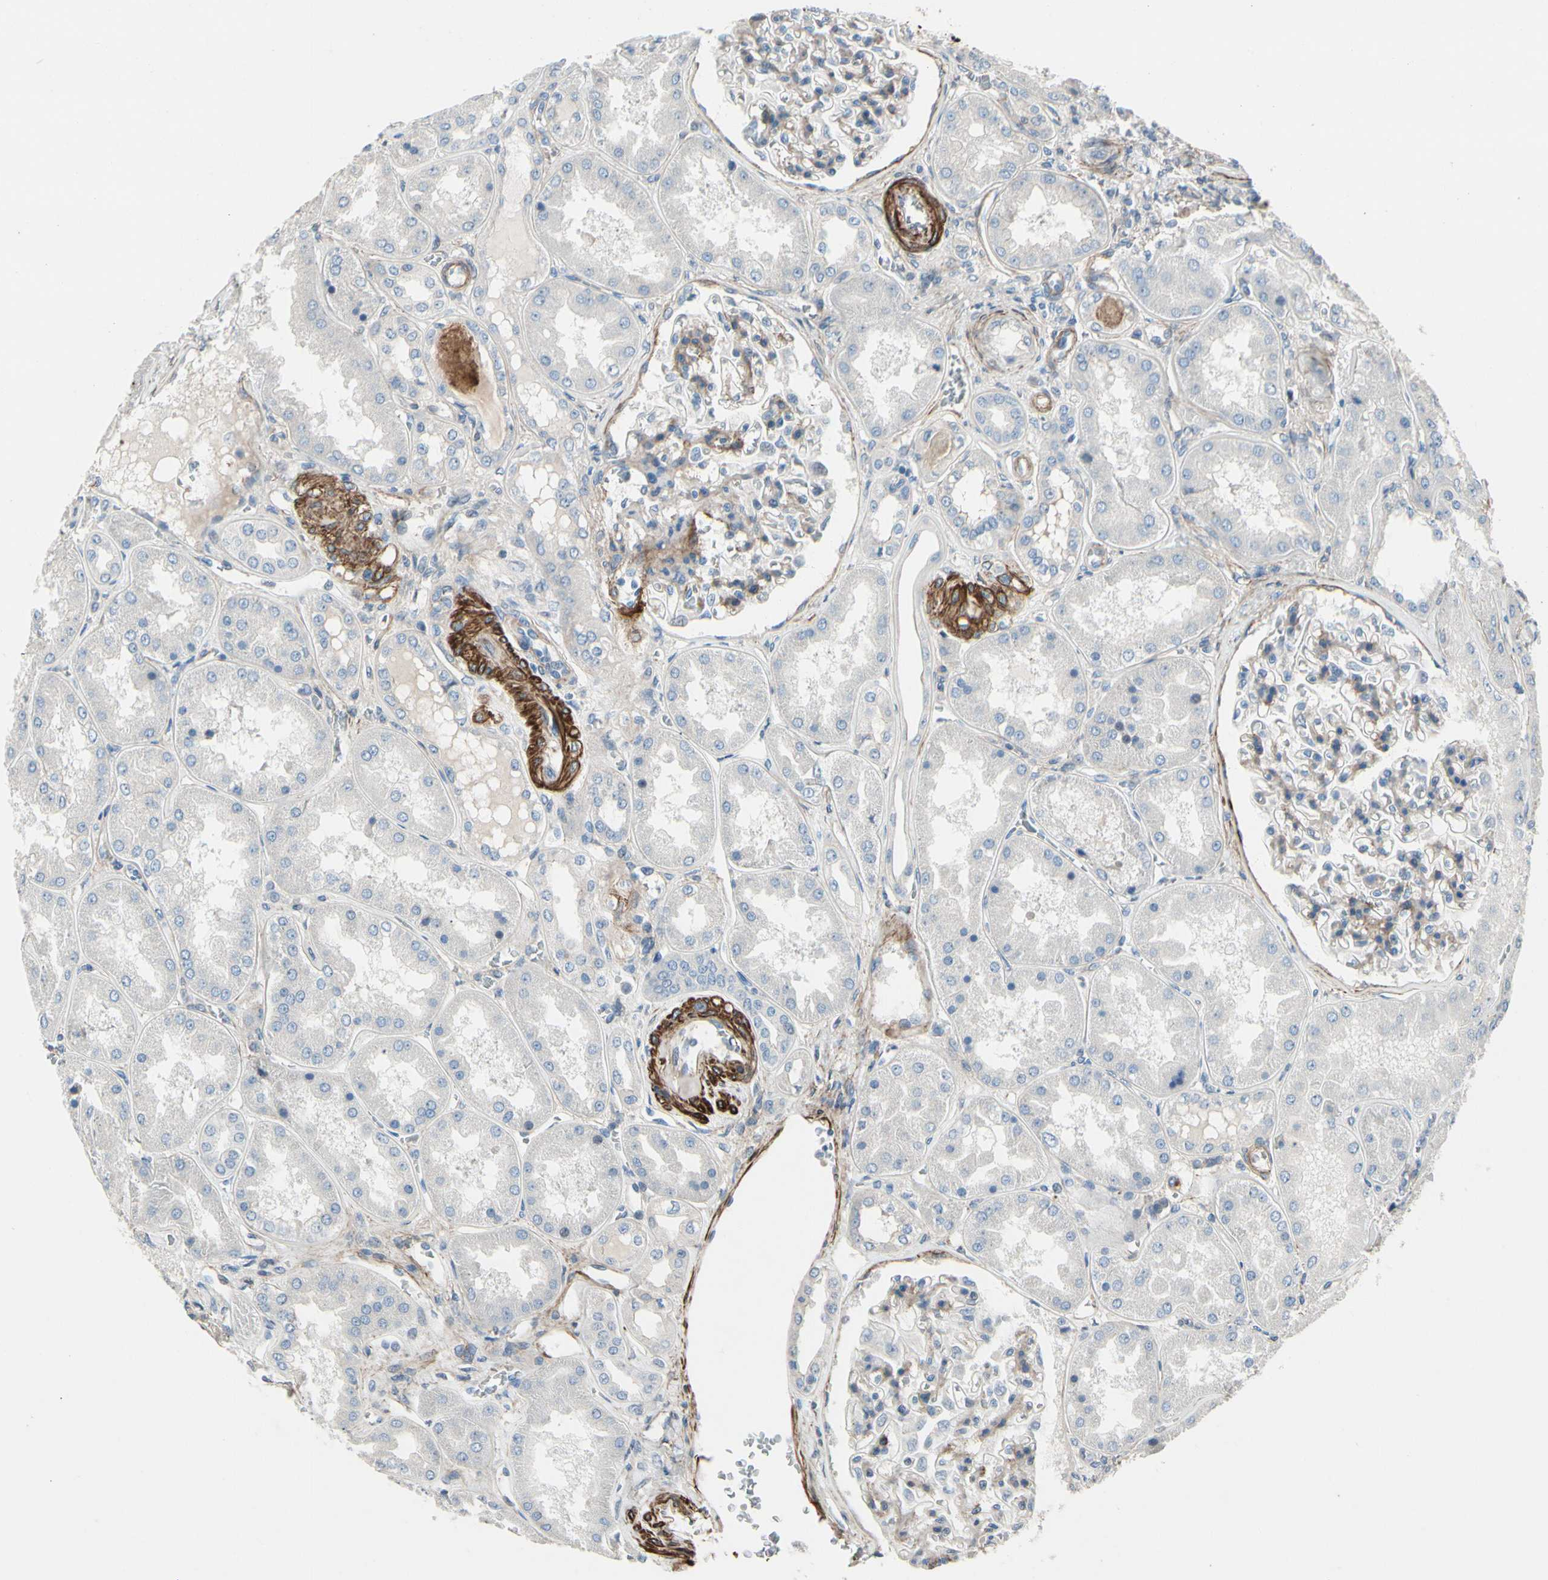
{"staining": {"intensity": "moderate", "quantity": "<25%", "location": "cytoplasmic/membranous"}, "tissue": "kidney", "cell_type": "Cells in glomeruli", "image_type": "normal", "snomed": [{"axis": "morphology", "description": "Normal tissue, NOS"}, {"axis": "topography", "description": "Kidney"}], "caption": "This is a micrograph of IHC staining of unremarkable kidney, which shows moderate staining in the cytoplasmic/membranous of cells in glomeruli.", "gene": "TPM1", "patient": {"sex": "female", "age": 56}}